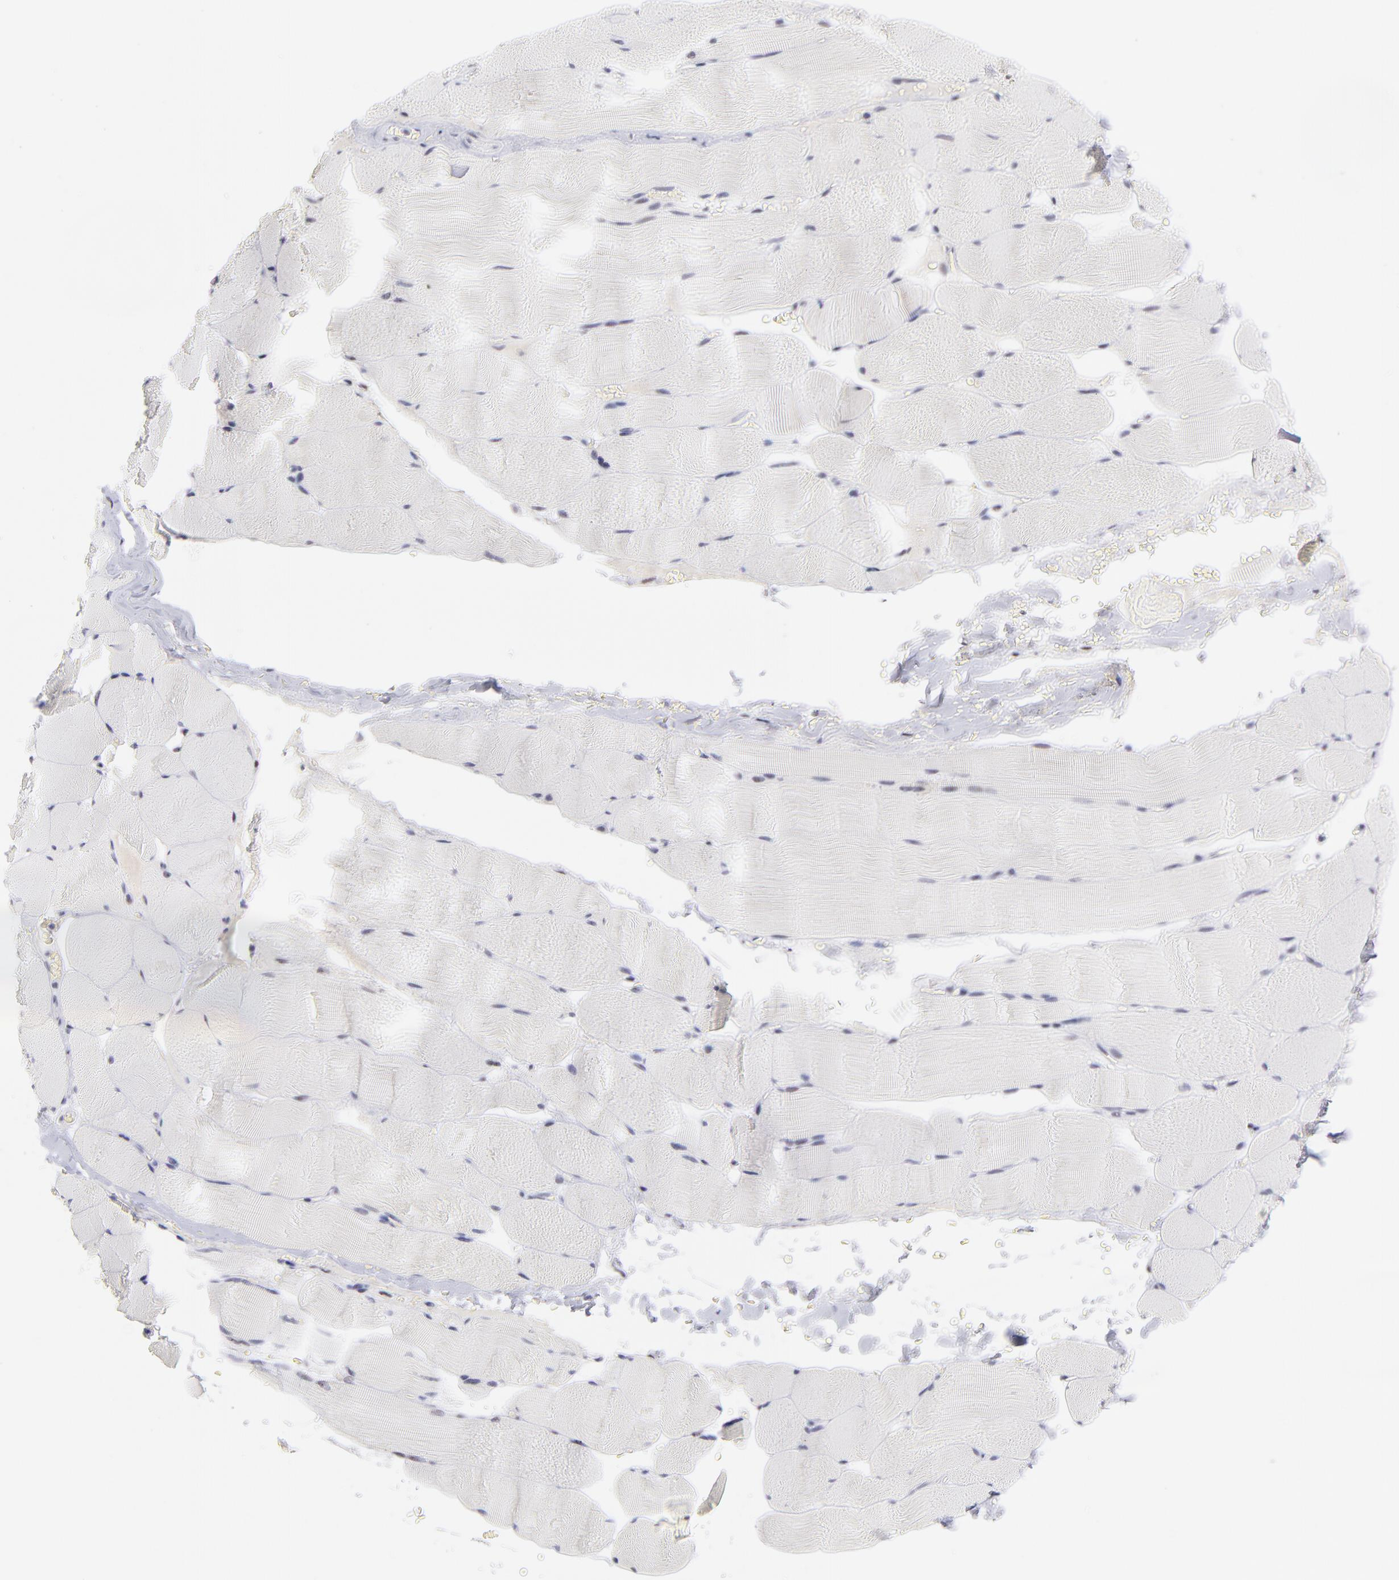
{"staining": {"intensity": "moderate", "quantity": "<25%", "location": "nuclear"}, "tissue": "skeletal muscle", "cell_type": "Myocytes", "image_type": "normal", "snomed": [{"axis": "morphology", "description": "Normal tissue, NOS"}, {"axis": "topography", "description": "Skeletal muscle"}], "caption": "Immunohistochemistry (DAB) staining of benign skeletal muscle exhibits moderate nuclear protein expression in about <25% of myocytes. The protein is stained brown, and the nuclei are stained in blue (DAB (3,3'-diaminobenzidine) IHC with brightfield microscopy, high magnification).", "gene": "CDC25C", "patient": {"sex": "male", "age": 62}}